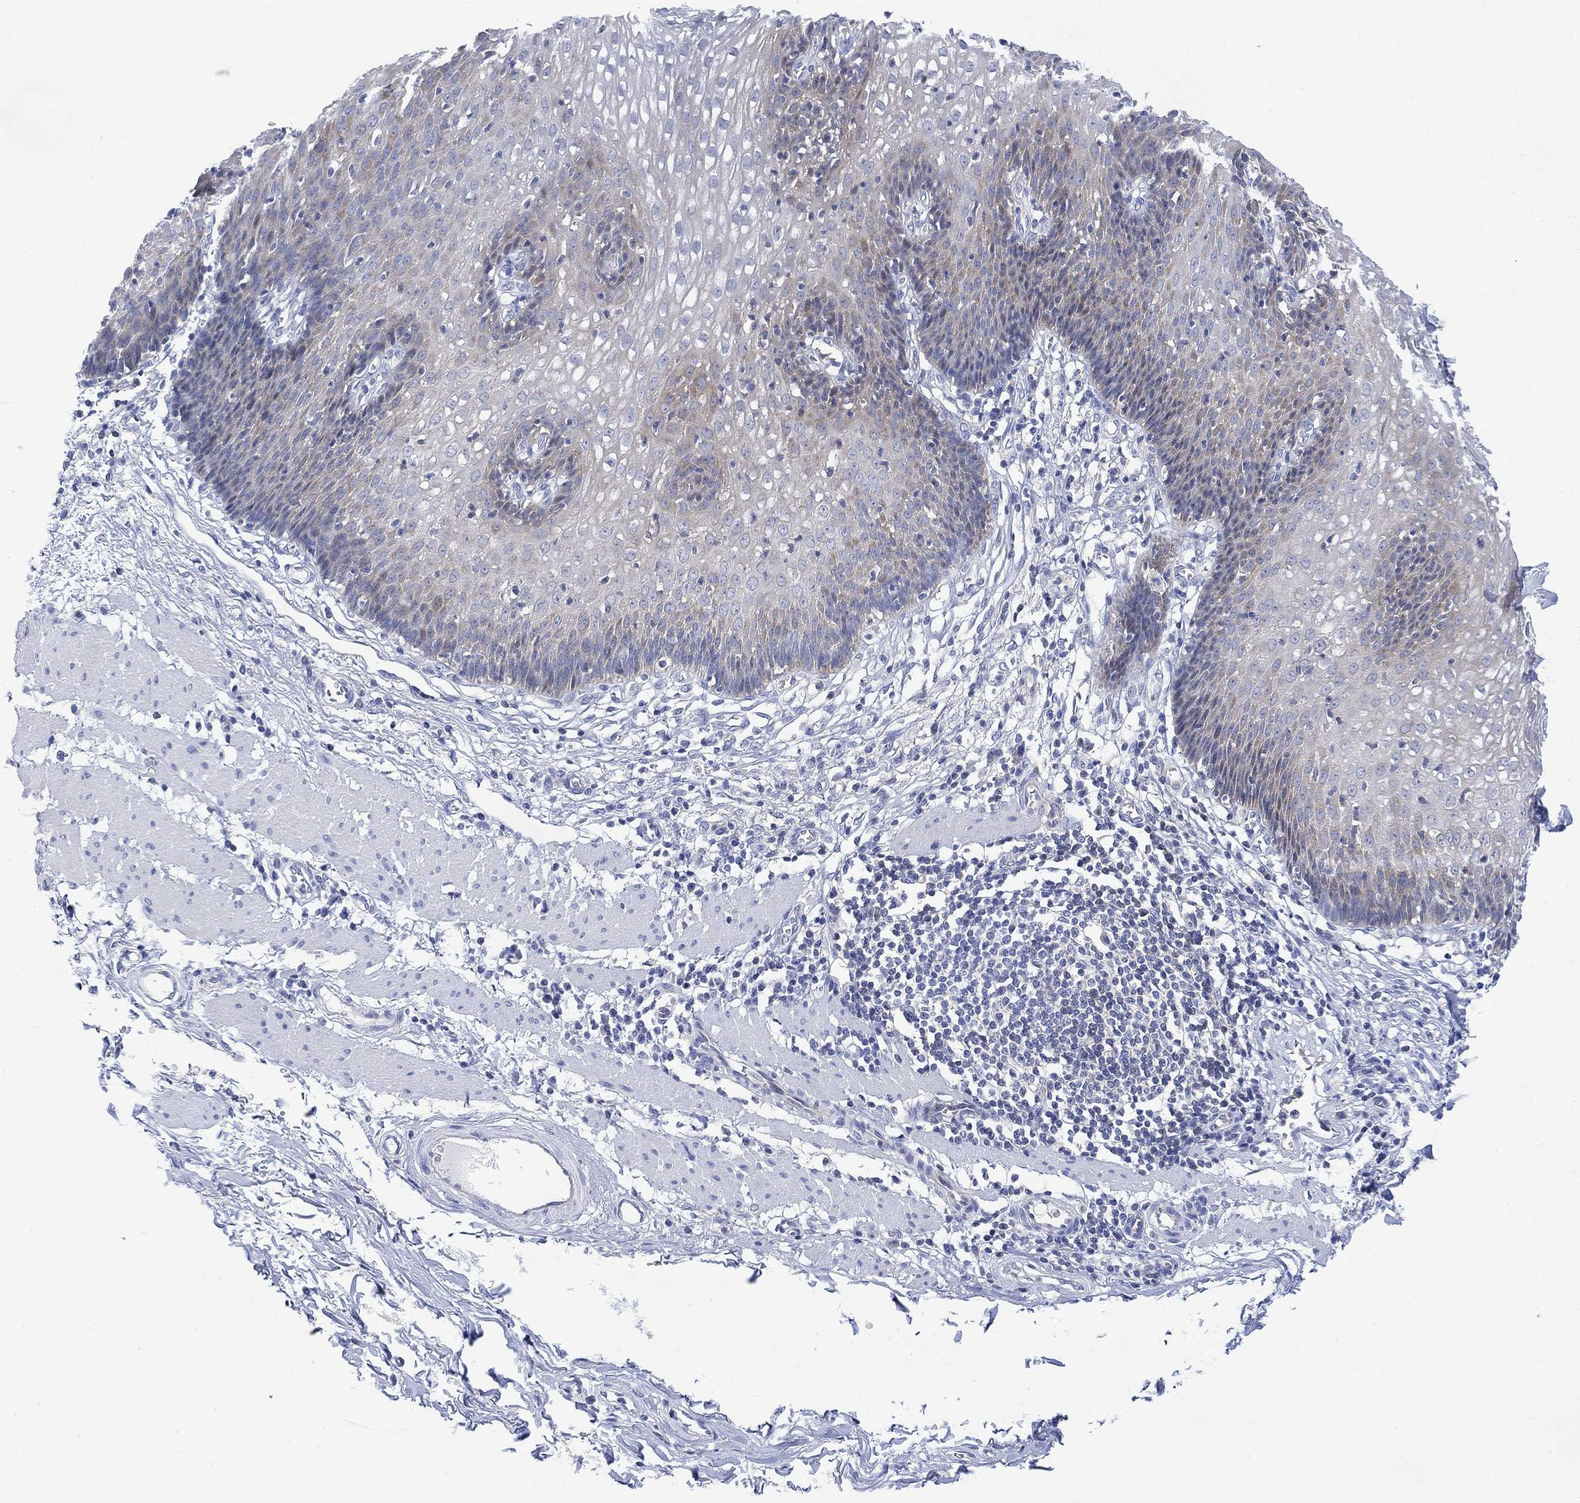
{"staining": {"intensity": "negative", "quantity": "none", "location": "none"}, "tissue": "esophagus", "cell_type": "Squamous epithelial cells", "image_type": "normal", "snomed": [{"axis": "morphology", "description": "Normal tissue, NOS"}, {"axis": "topography", "description": "Esophagus"}], "caption": "This photomicrograph is of normal esophagus stained with immunohistochemistry (IHC) to label a protein in brown with the nuclei are counter-stained blue. There is no expression in squamous epithelial cells. The staining is performed using DAB (3,3'-diaminobenzidine) brown chromogen with nuclei counter-stained in using hematoxylin.", "gene": "ARSK", "patient": {"sex": "male", "age": 57}}